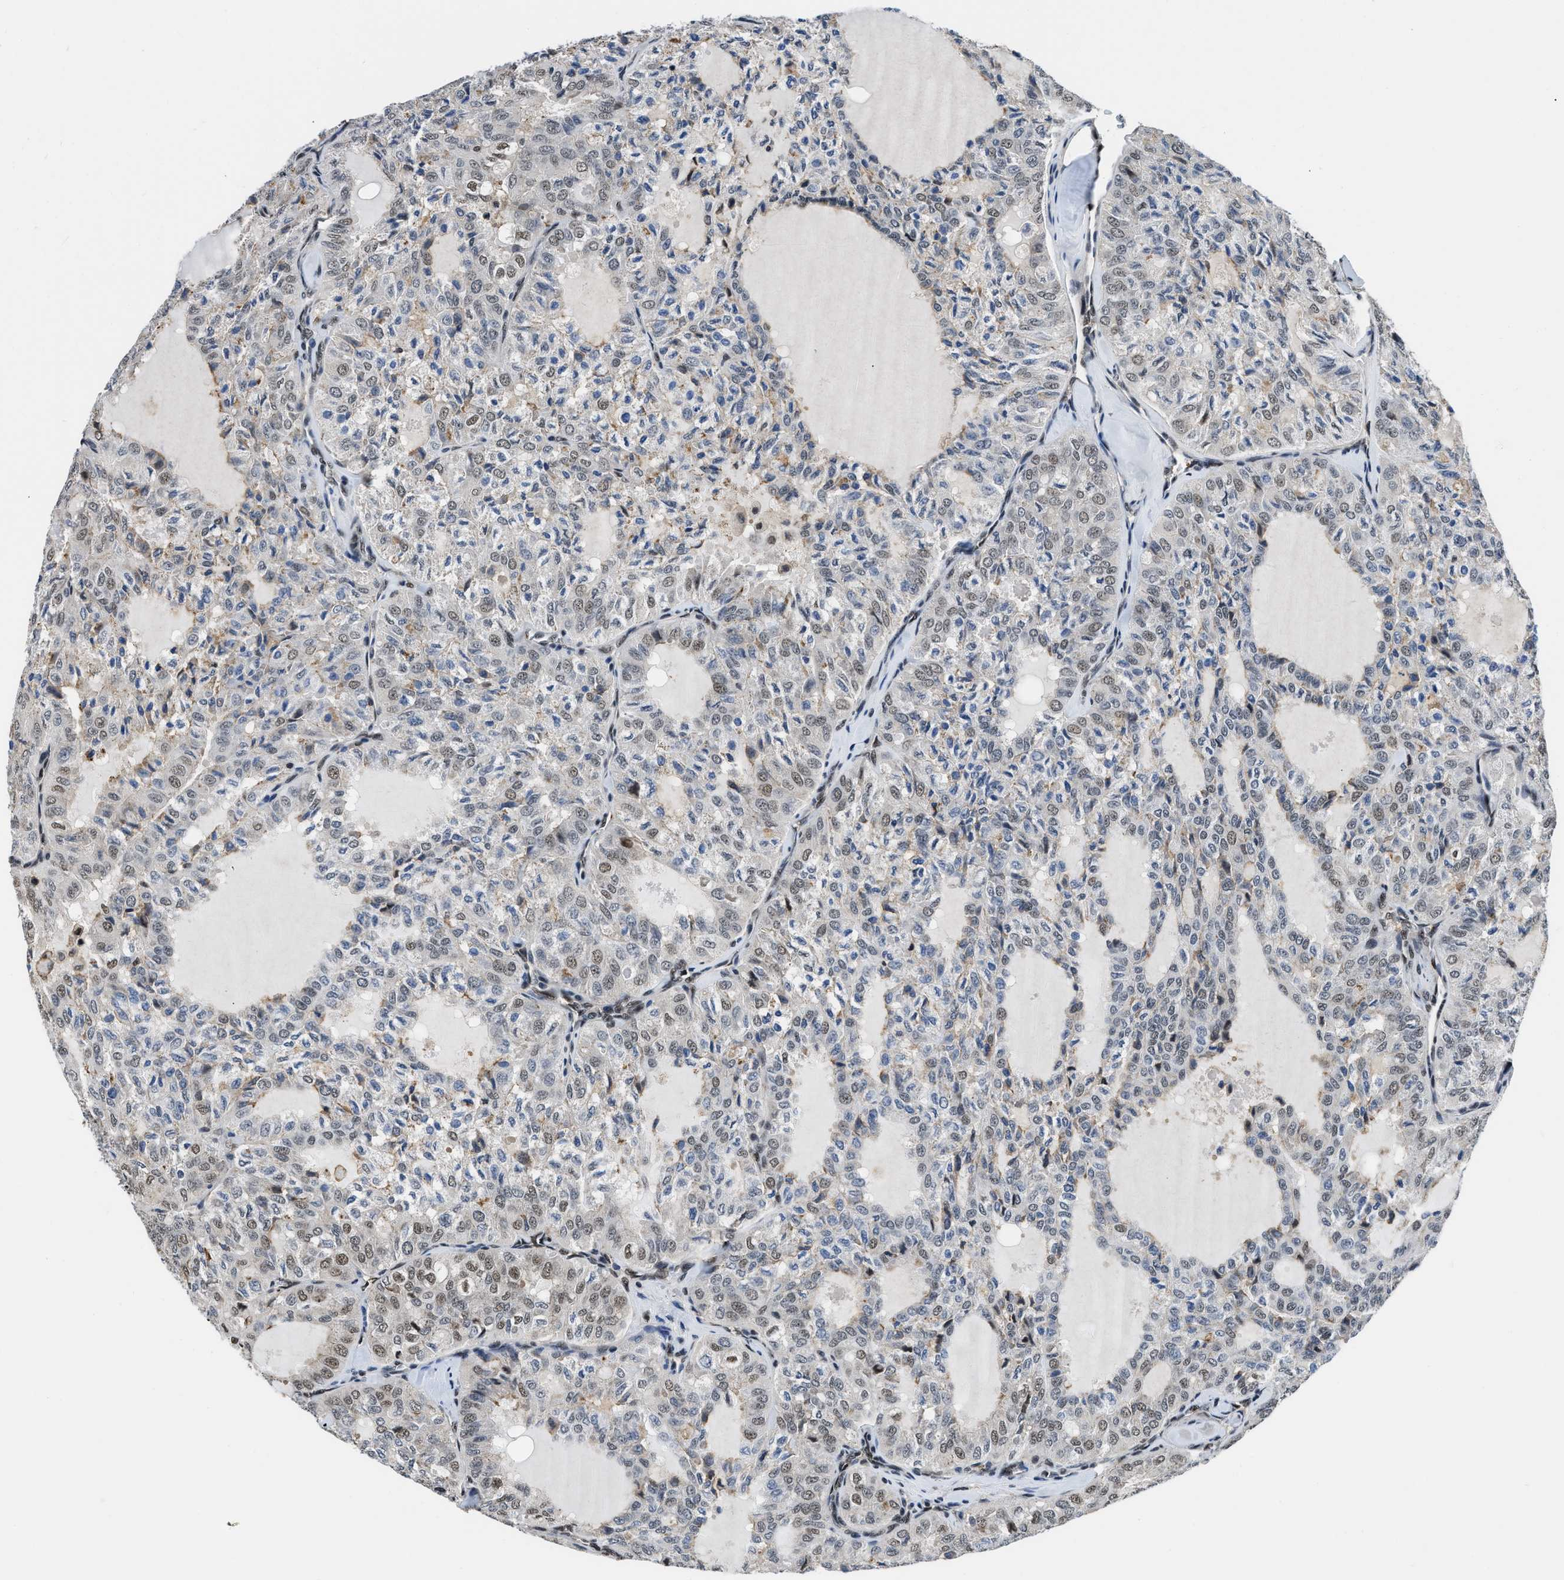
{"staining": {"intensity": "weak", "quantity": "25%-75%", "location": "nuclear"}, "tissue": "thyroid cancer", "cell_type": "Tumor cells", "image_type": "cancer", "snomed": [{"axis": "morphology", "description": "Follicular adenoma carcinoma, NOS"}, {"axis": "topography", "description": "Thyroid gland"}], "caption": "Immunohistochemistry image of neoplastic tissue: follicular adenoma carcinoma (thyroid) stained using IHC displays low levels of weak protein expression localized specifically in the nuclear of tumor cells, appearing as a nuclear brown color.", "gene": "HNRNPH2", "patient": {"sex": "male", "age": 75}}